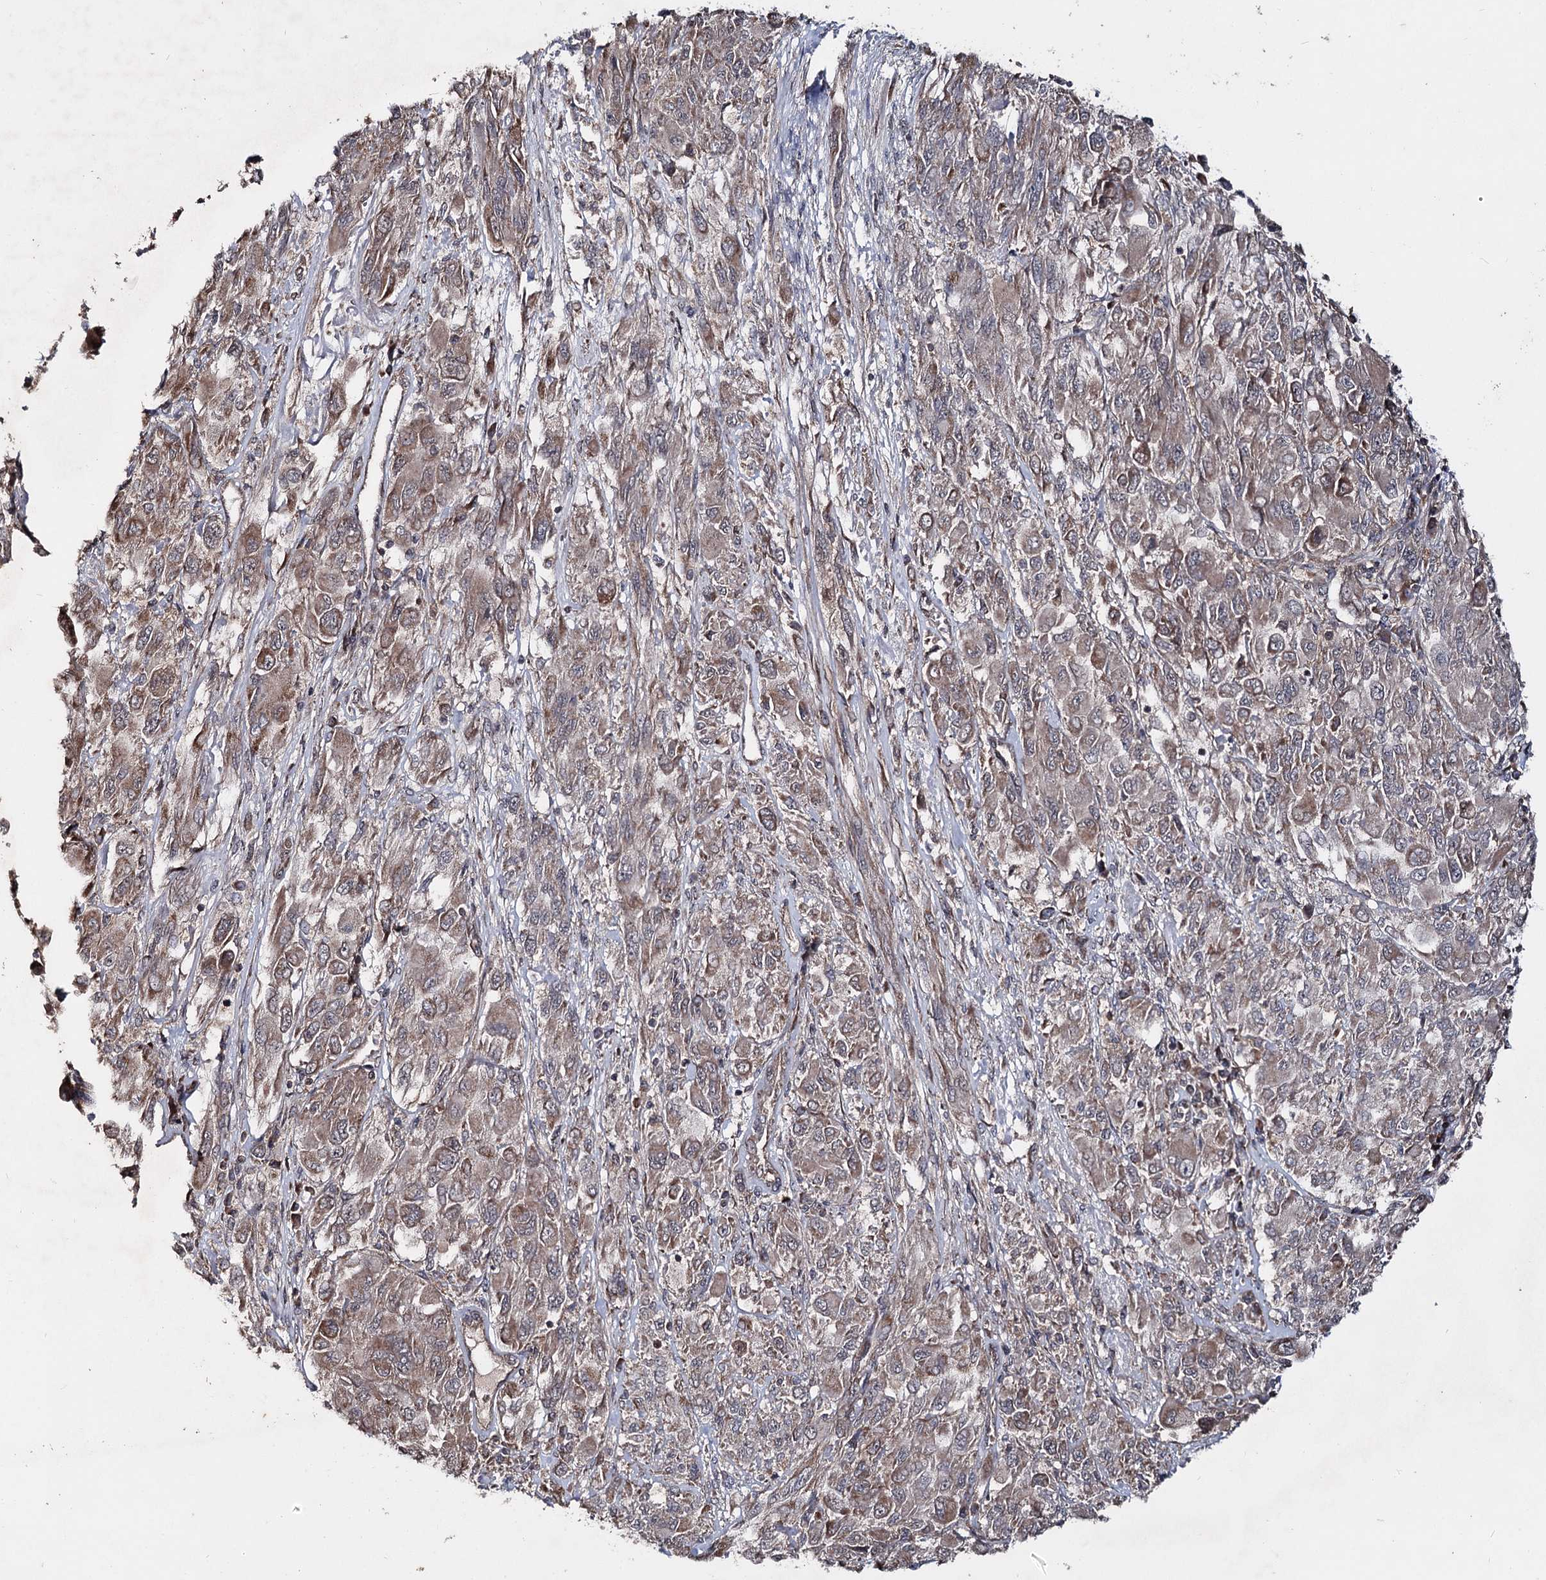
{"staining": {"intensity": "moderate", "quantity": ">75%", "location": "cytoplasmic/membranous"}, "tissue": "melanoma", "cell_type": "Tumor cells", "image_type": "cancer", "snomed": [{"axis": "morphology", "description": "Malignant melanoma, NOS"}, {"axis": "topography", "description": "Skin"}], "caption": "IHC staining of melanoma, which shows medium levels of moderate cytoplasmic/membranous staining in approximately >75% of tumor cells indicating moderate cytoplasmic/membranous protein expression. The staining was performed using DAB (3,3'-diaminobenzidine) (brown) for protein detection and nuclei were counterstained in hematoxylin (blue).", "gene": "MINDY3", "patient": {"sex": "female", "age": 91}}